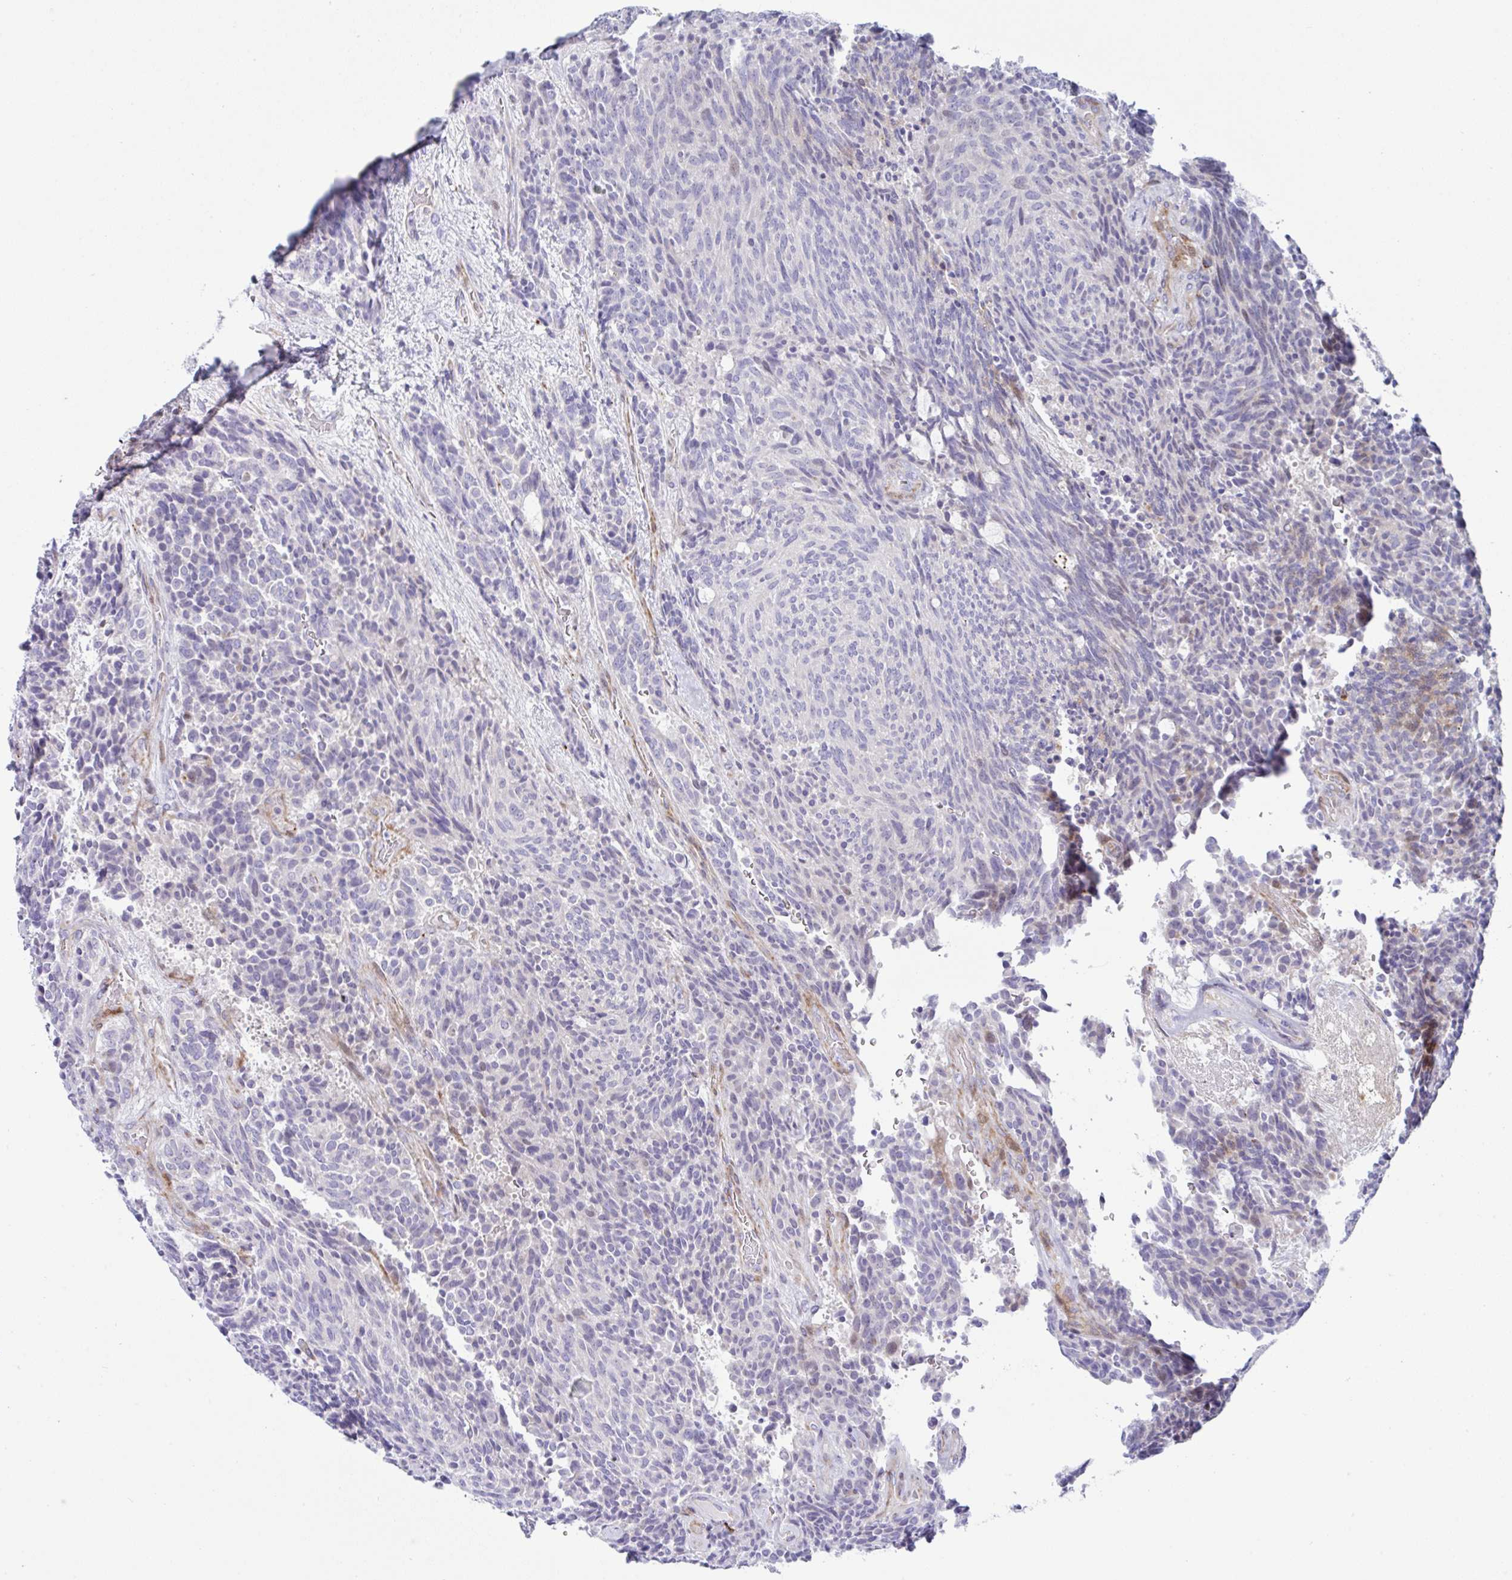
{"staining": {"intensity": "negative", "quantity": "none", "location": "none"}, "tissue": "carcinoid", "cell_type": "Tumor cells", "image_type": "cancer", "snomed": [{"axis": "morphology", "description": "Carcinoid, malignant, NOS"}, {"axis": "topography", "description": "Pancreas"}], "caption": "IHC of human malignant carcinoid demonstrates no positivity in tumor cells.", "gene": "ZNF713", "patient": {"sex": "female", "age": 54}}